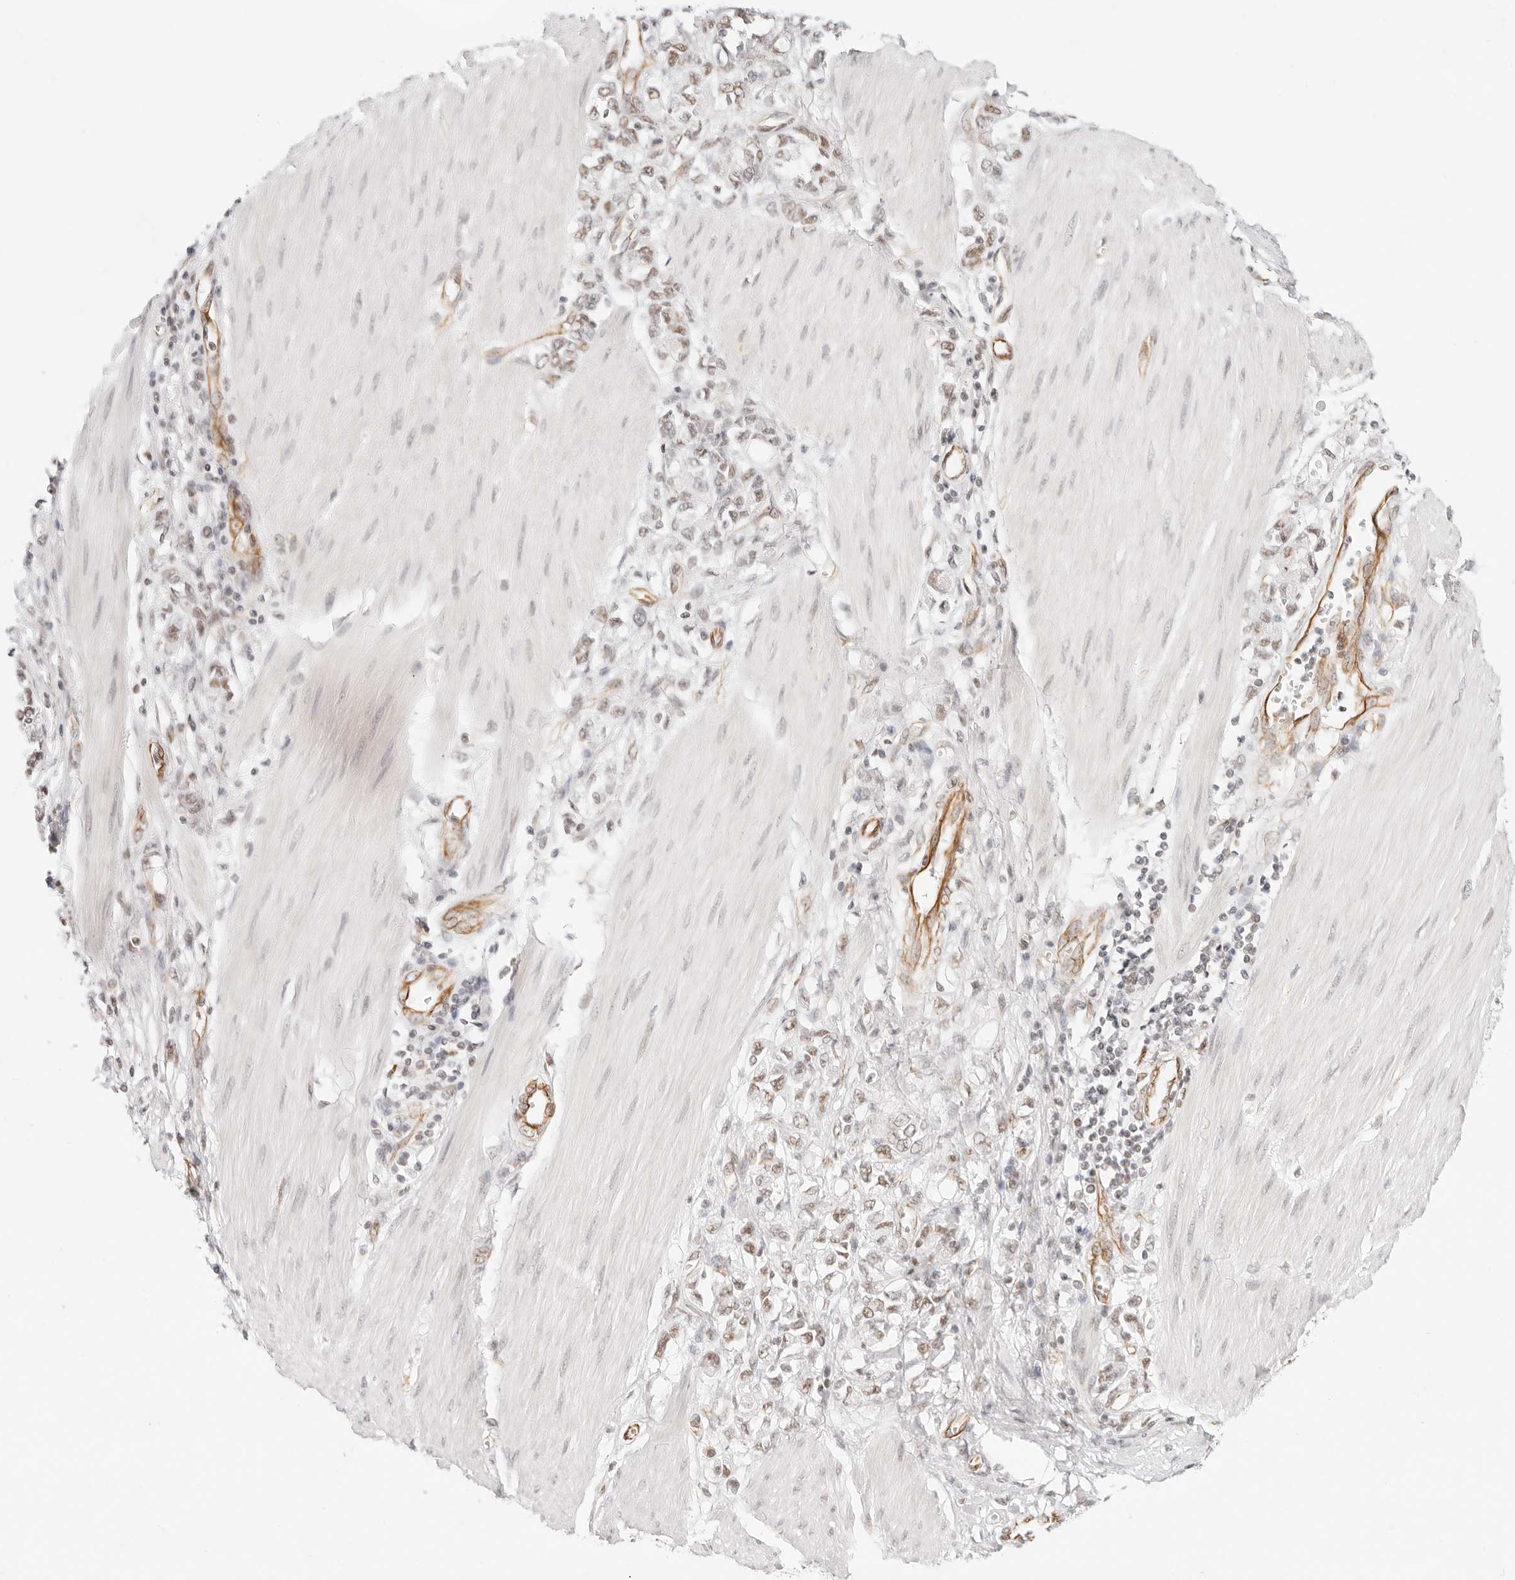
{"staining": {"intensity": "weak", "quantity": "25%-75%", "location": "nuclear"}, "tissue": "stomach cancer", "cell_type": "Tumor cells", "image_type": "cancer", "snomed": [{"axis": "morphology", "description": "Adenocarcinoma, NOS"}, {"axis": "topography", "description": "Stomach"}], "caption": "Stomach adenocarcinoma stained for a protein reveals weak nuclear positivity in tumor cells. (Brightfield microscopy of DAB IHC at high magnification).", "gene": "ZC3H11A", "patient": {"sex": "female", "age": 76}}